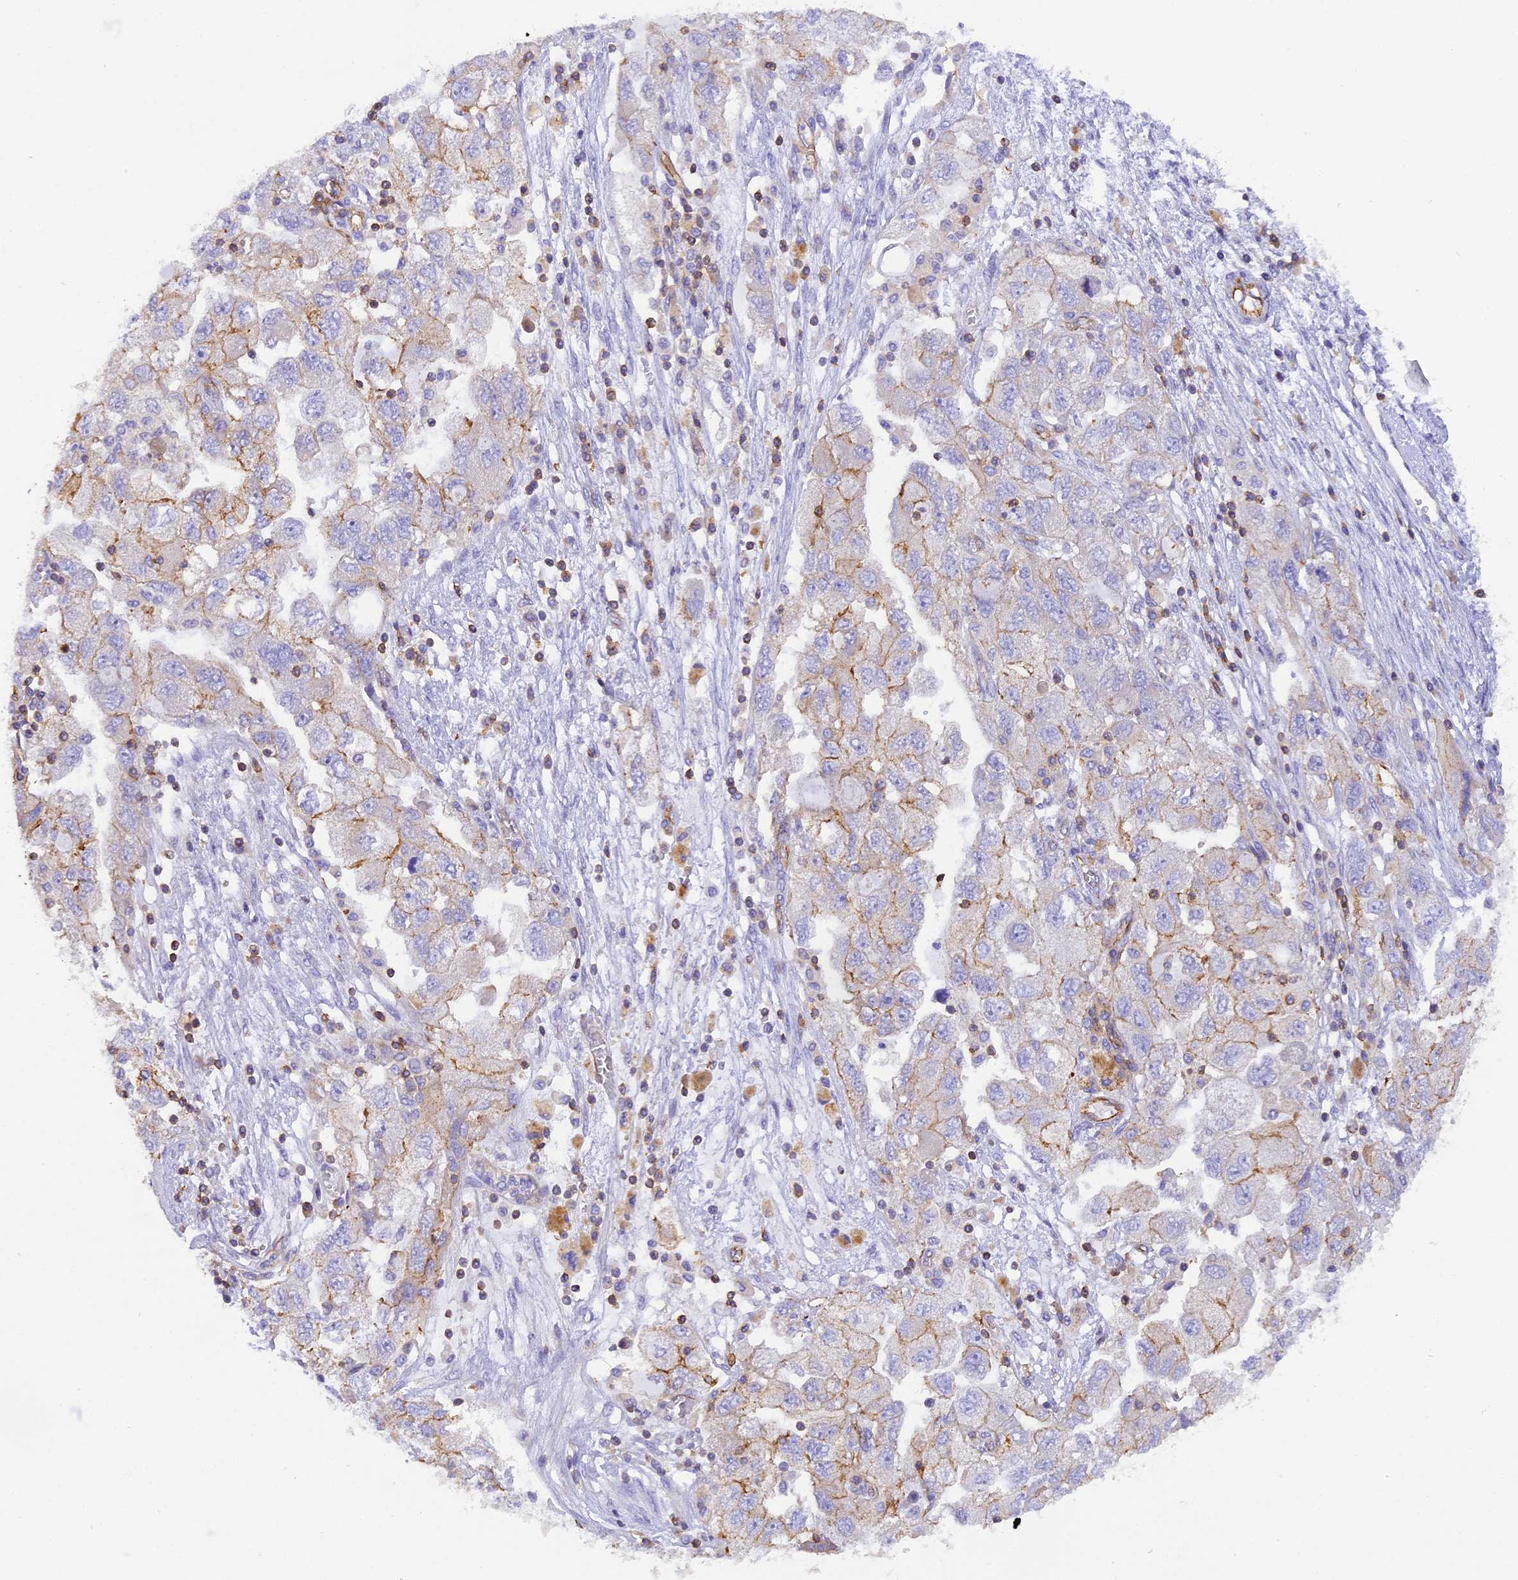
{"staining": {"intensity": "moderate", "quantity": "25%-75%", "location": "cytoplasmic/membranous"}, "tissue": "ovarian cancer", "cell_type": "Tumor cells", "image_type": "cancer", "snomed": [{"axis": "morphology", "description": "Carcinoma, NOS"}, {"axis": "morphology", "description": "Cystadenocarcinoma, serous, NOS"}, {"axis": "topography", "description": "Ovary"}], "caption": "Ovarian carcinoma was stained to show a protein in brown. There is medium levels of moderate cytoplasmic/membranous positivity in approximately 25%-75% of tumor cells. The staining was performed using DAB (3,3'-diaminobenzidine), with brown indicating positive protein expression. Nuclei are stained blue with hematoxylin.", "gene": "FAM193A", "patient": {"sex": "female", "age": 69}}